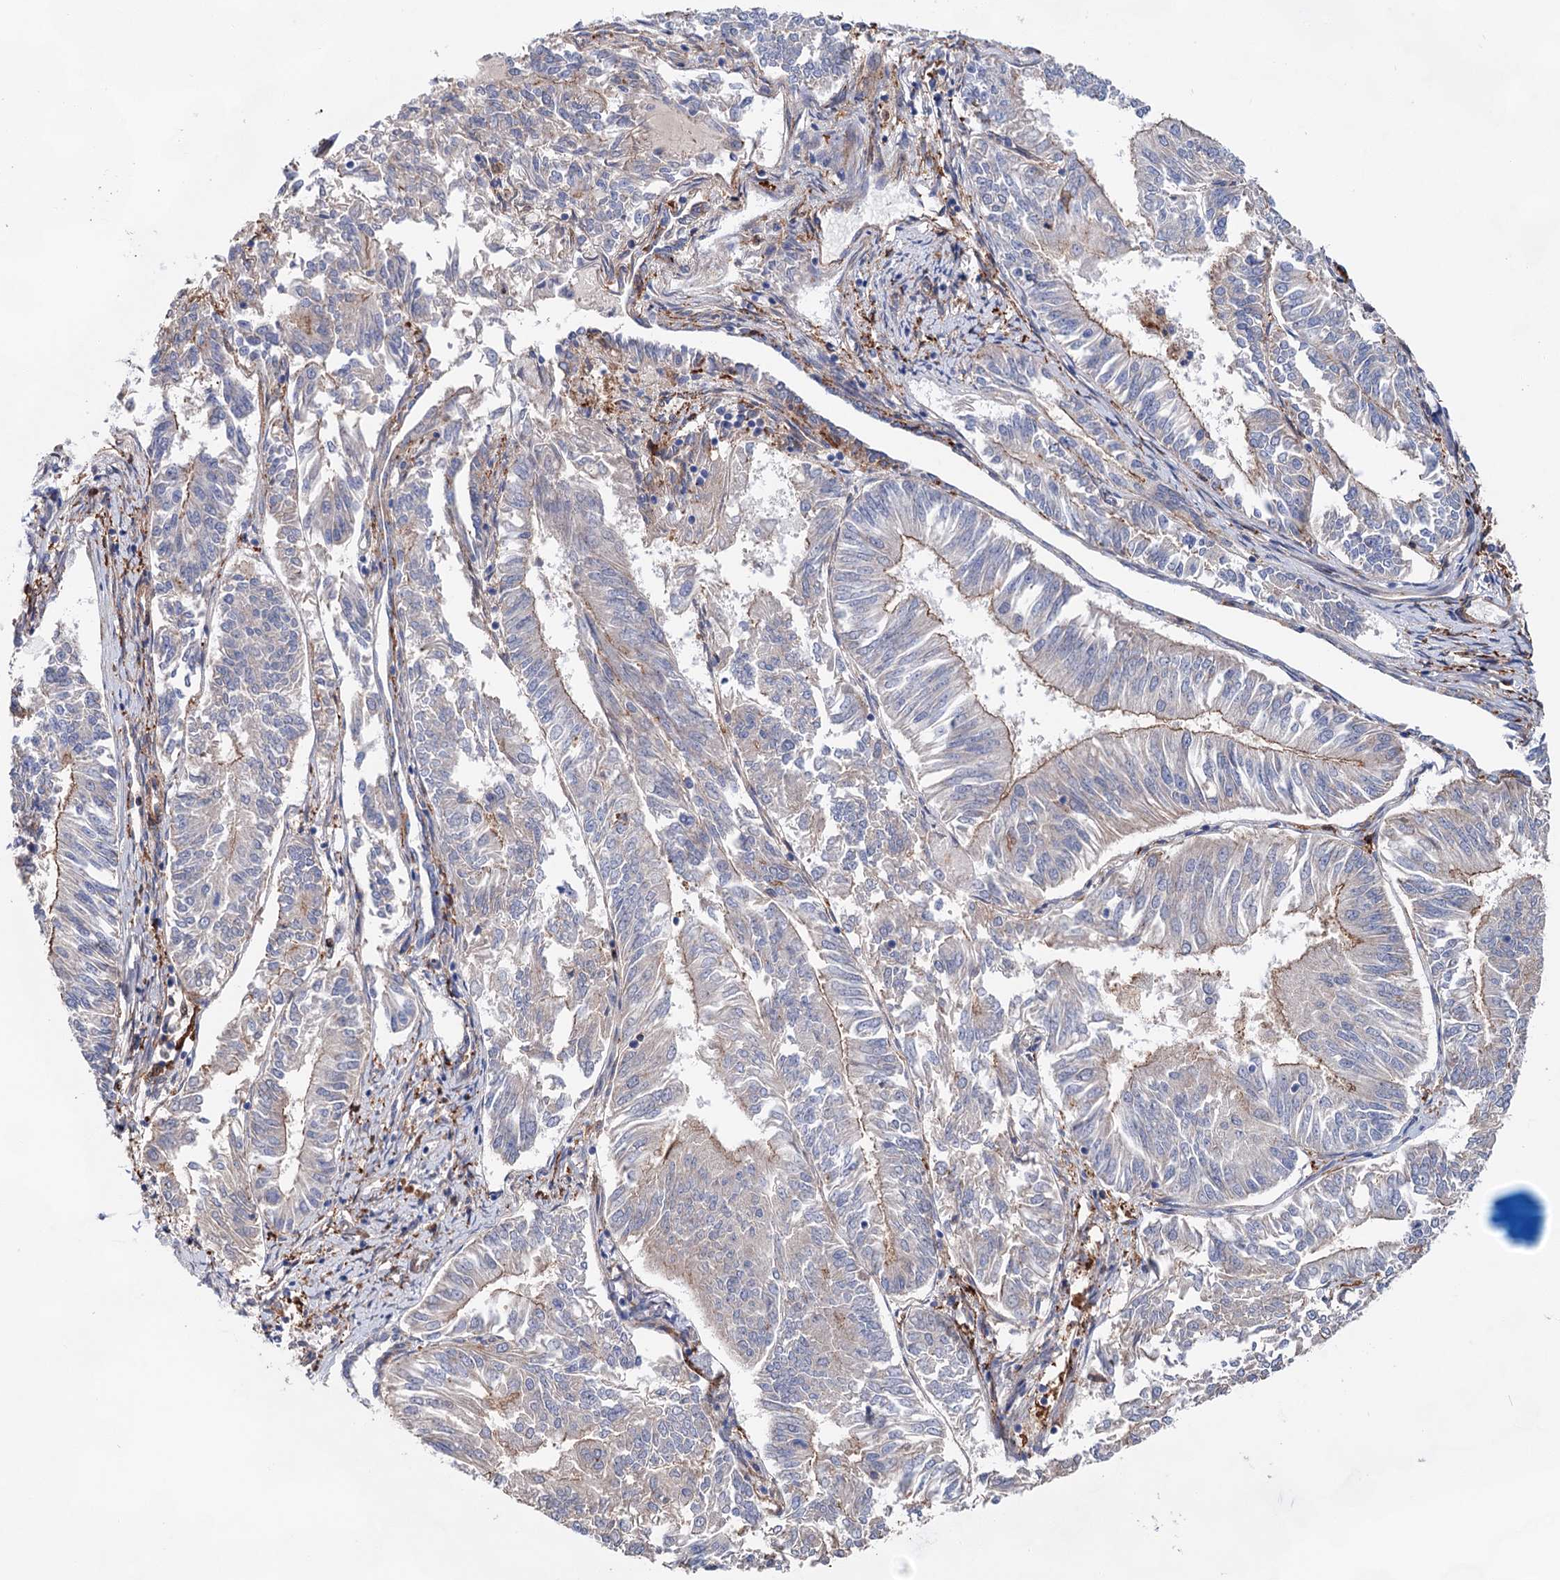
{"staining": {"intensity": "moderate", "quantity": "<25%", "location": "cytoplasmic/membranous"}, "tissue": "endometrial cancer", "cell_type": "Tumor cells", "image_type": "cancer", "snomed": [{"axis": "morphology", "description": "Adenocarcinoma, NOS"}, {"axis": "topography", "description": "Endometrium"}], "caption": "Immunohistochemical staining of endometrial cancer (adenocarcinoma) demonstrates low levels of moderate cytoplasmic/membranous expression in approximately <25% of tumor cells.", "gene": "TMTC3", "patient": {"sex": "female", "age": 58}}